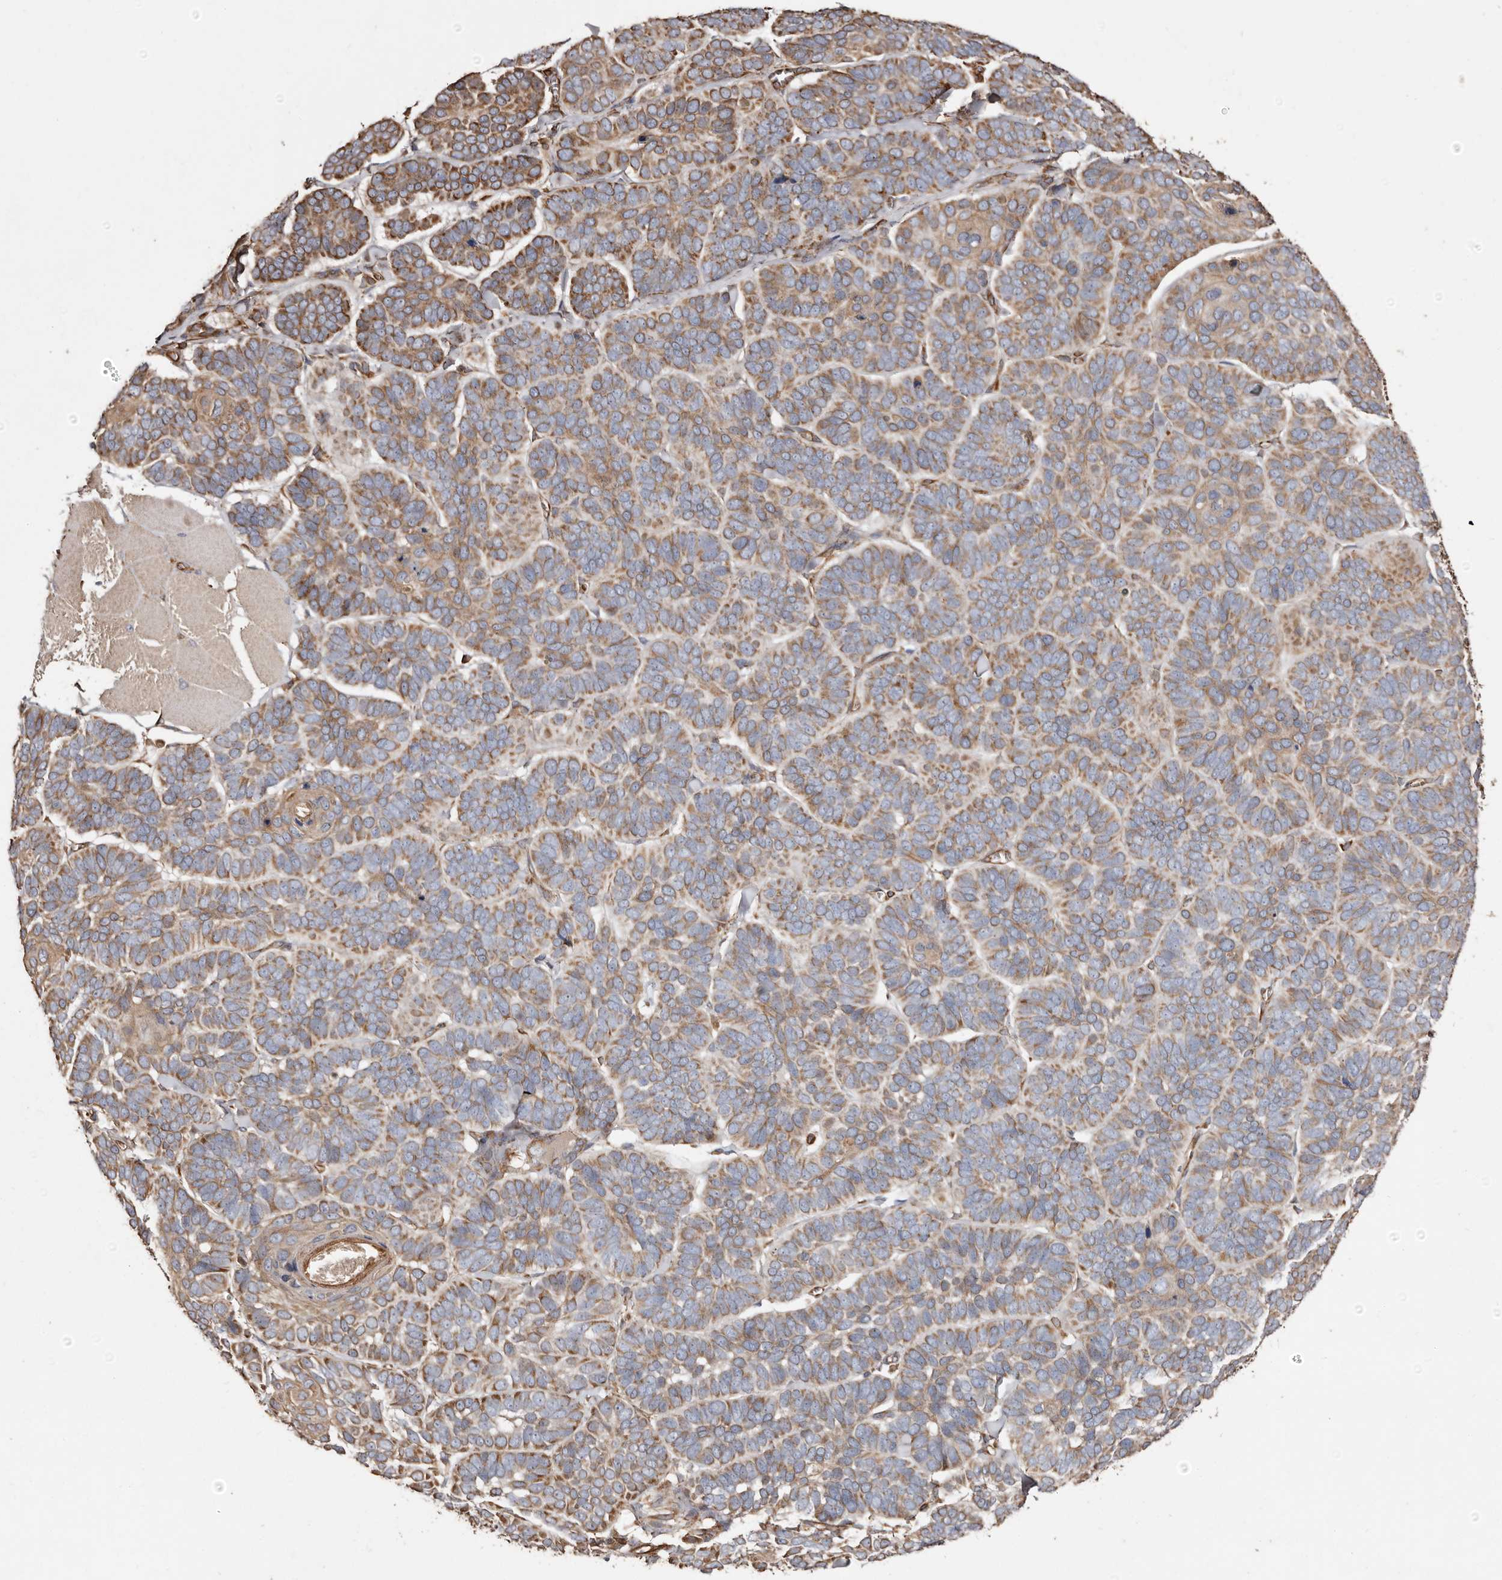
{"staining": {"intensity": "moderate", "quantity": ">75%", "location": "cytoplasmic/membranous"}, "tissue": "skin cancer", "cell_type": "Tumor cells", "image_type": "cancer", "snomed": [{"axis": "morphology", "description": "Basal cell carcinoma"}, {"axis": "topography", "description": "Skin"}], "caption": "Immunohistochemistry (IHC) photomicrograph of human basal cell carcinoma (skin) stained for a protein (brown), which reveals medium levels of moderate cytoplasmic/membranous expression in about >75% of tumor cells.", "gene": "MACC1", "patient": {"sex": "male", "age": 62}}